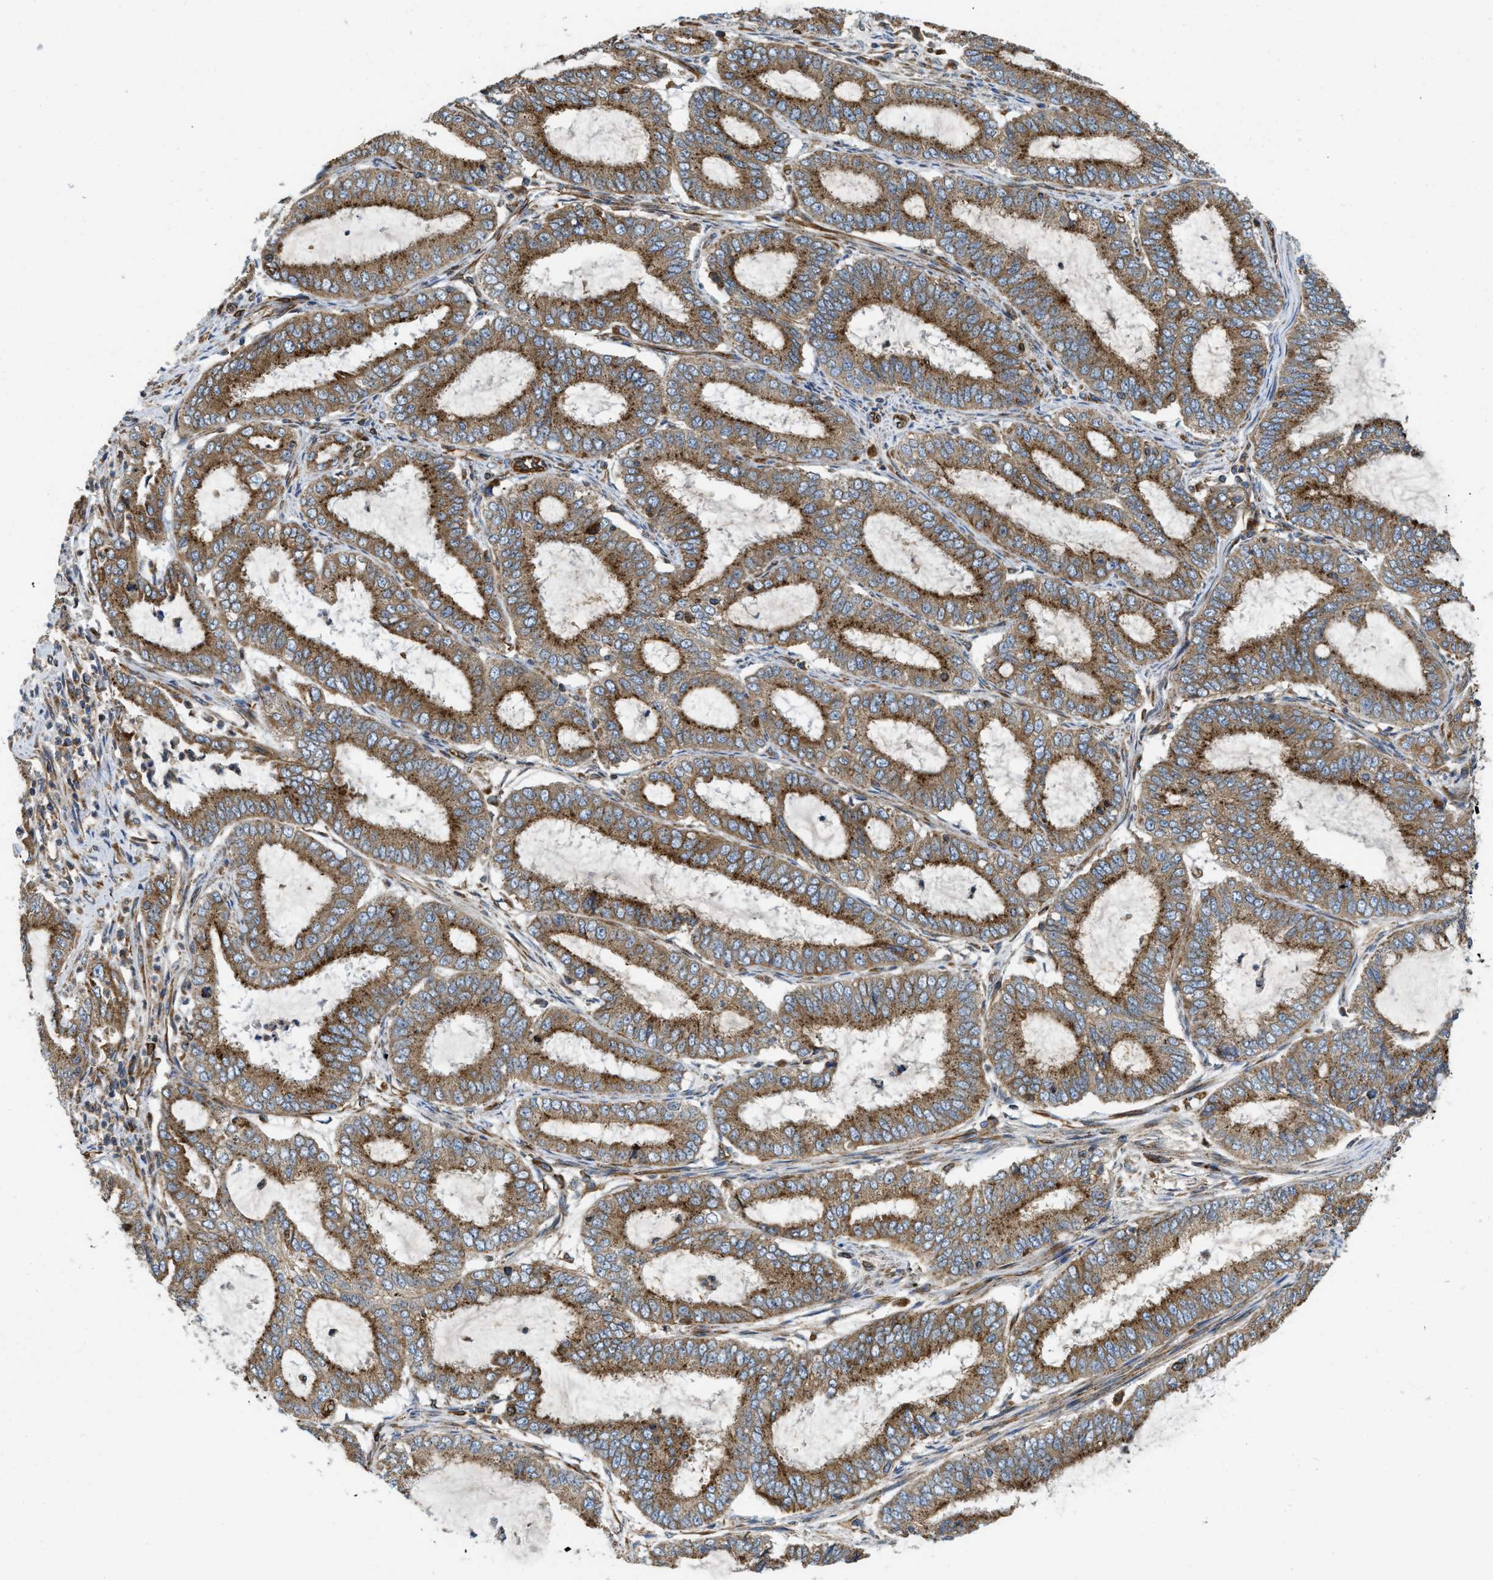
{"staining": {"intensity": "moderate", "quantity": ">75%", "location": "cytoplasmic/membranous"}, "tissue": "endometrial cancer", "cell_type": "Tumor cells", "image_type": "cancer", "snomed": [{"axis": "morphology", "description": "Adenocarcinoma, NOS"}, {"axis": "topography", "description": "Endometrium"}], "caption": "The immunohistochemical stain highlights moderate cytoplasmic/membranous staining in tumor cells of endometrial cancer tissue.", "gene": "HSD17B12", "patient": {"sex": "female", "age": 70}}